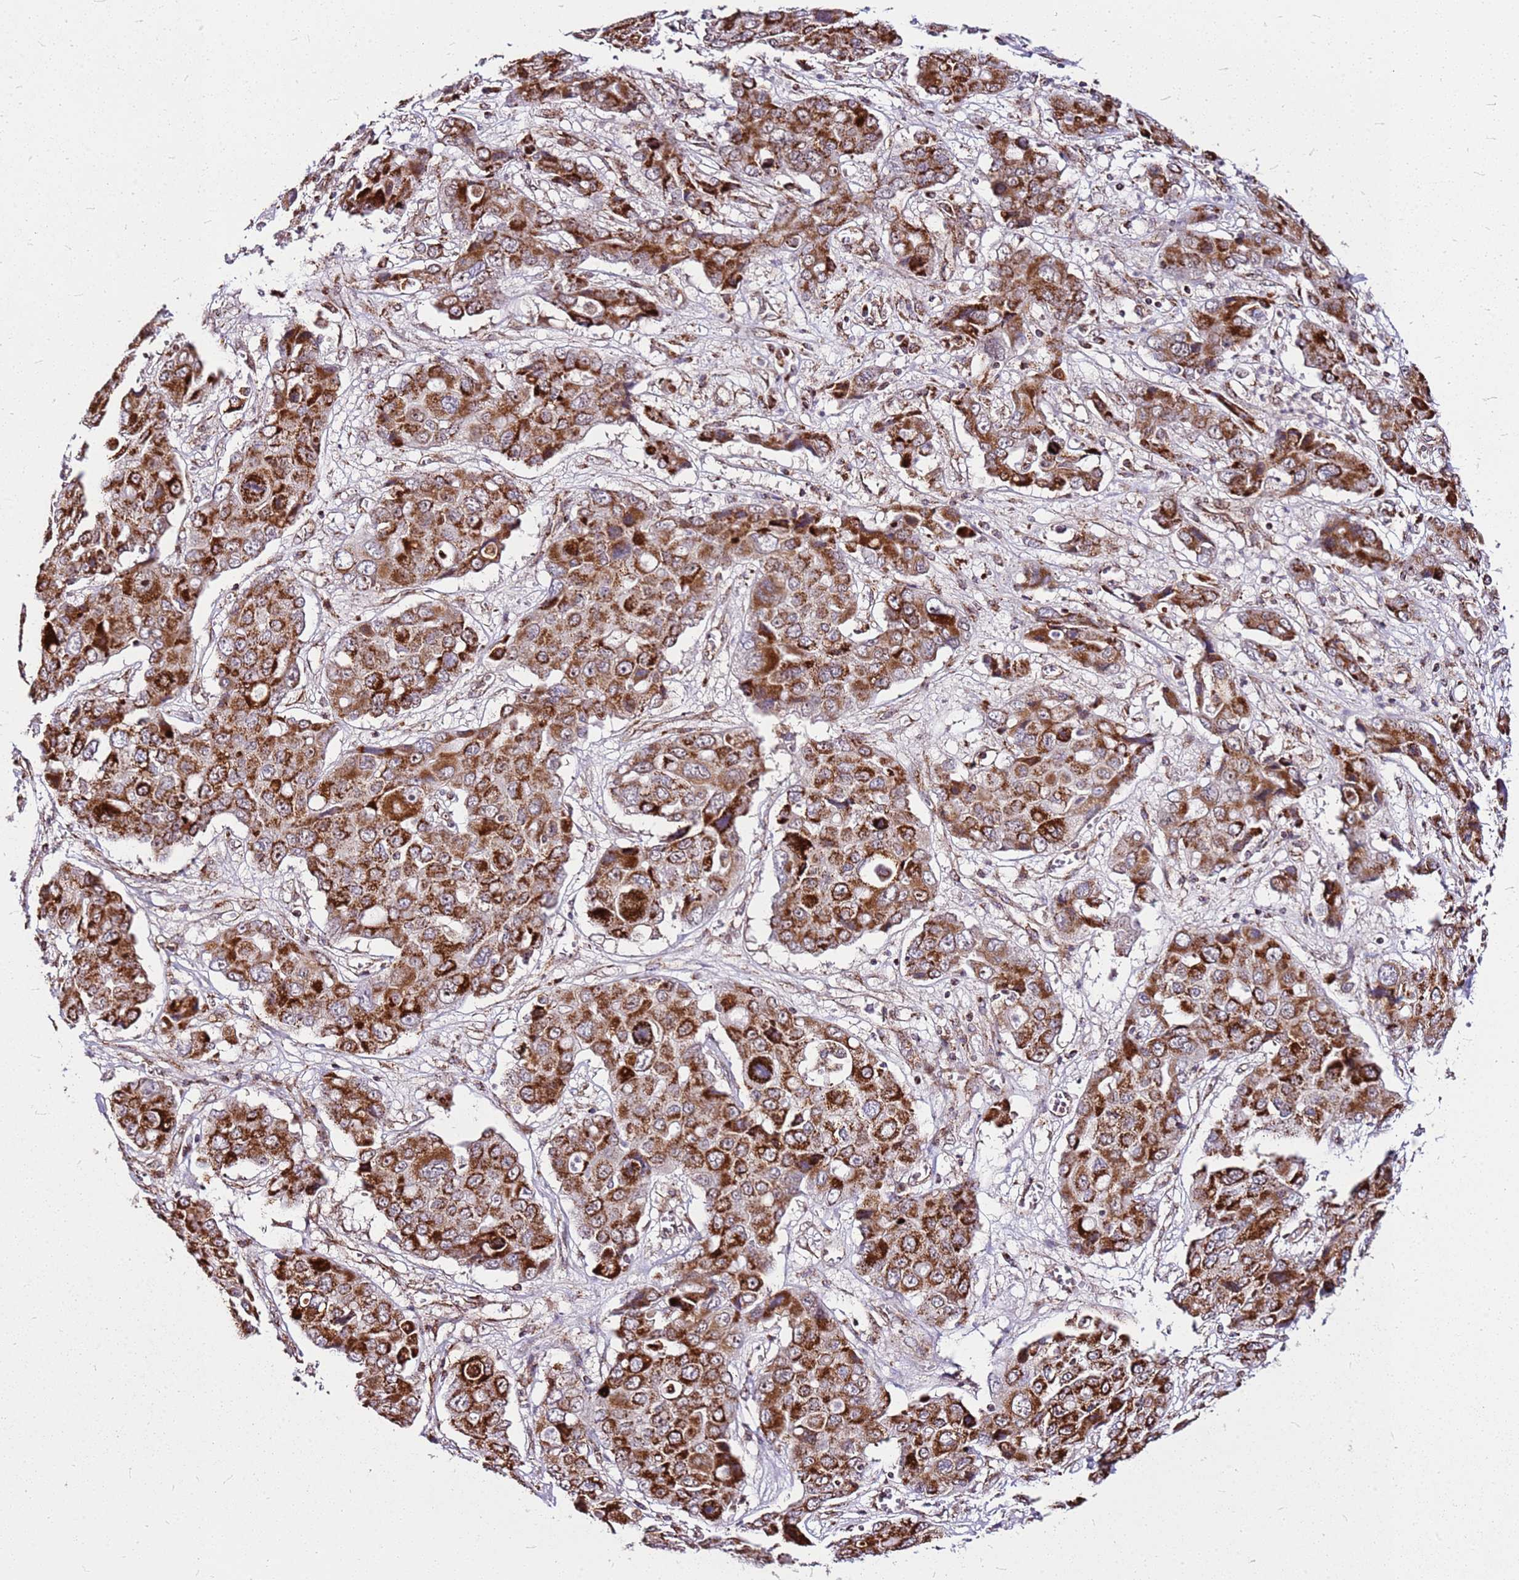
{"staining": {"intensity": "strong", "quantity": ">75%", "location": "cytoplasmic/membranous"}, "tissue": "liver cancer", "cell_type": "Tumor cells", "image_type": "cancer", "snomed": [{"axis": "morphology", "description": "Cholangiocarcinoma"}, {"axis": "topography", "description": "Liver"}], "caption": "A high amount of strong cytoplasmic/membranous staining is appreciated in approximately >75% of tumor cells in cholangiocarcinoma (liver) tissue.", "gene": "OR51T1", "patient": {"sex": "male", "age": 67}}